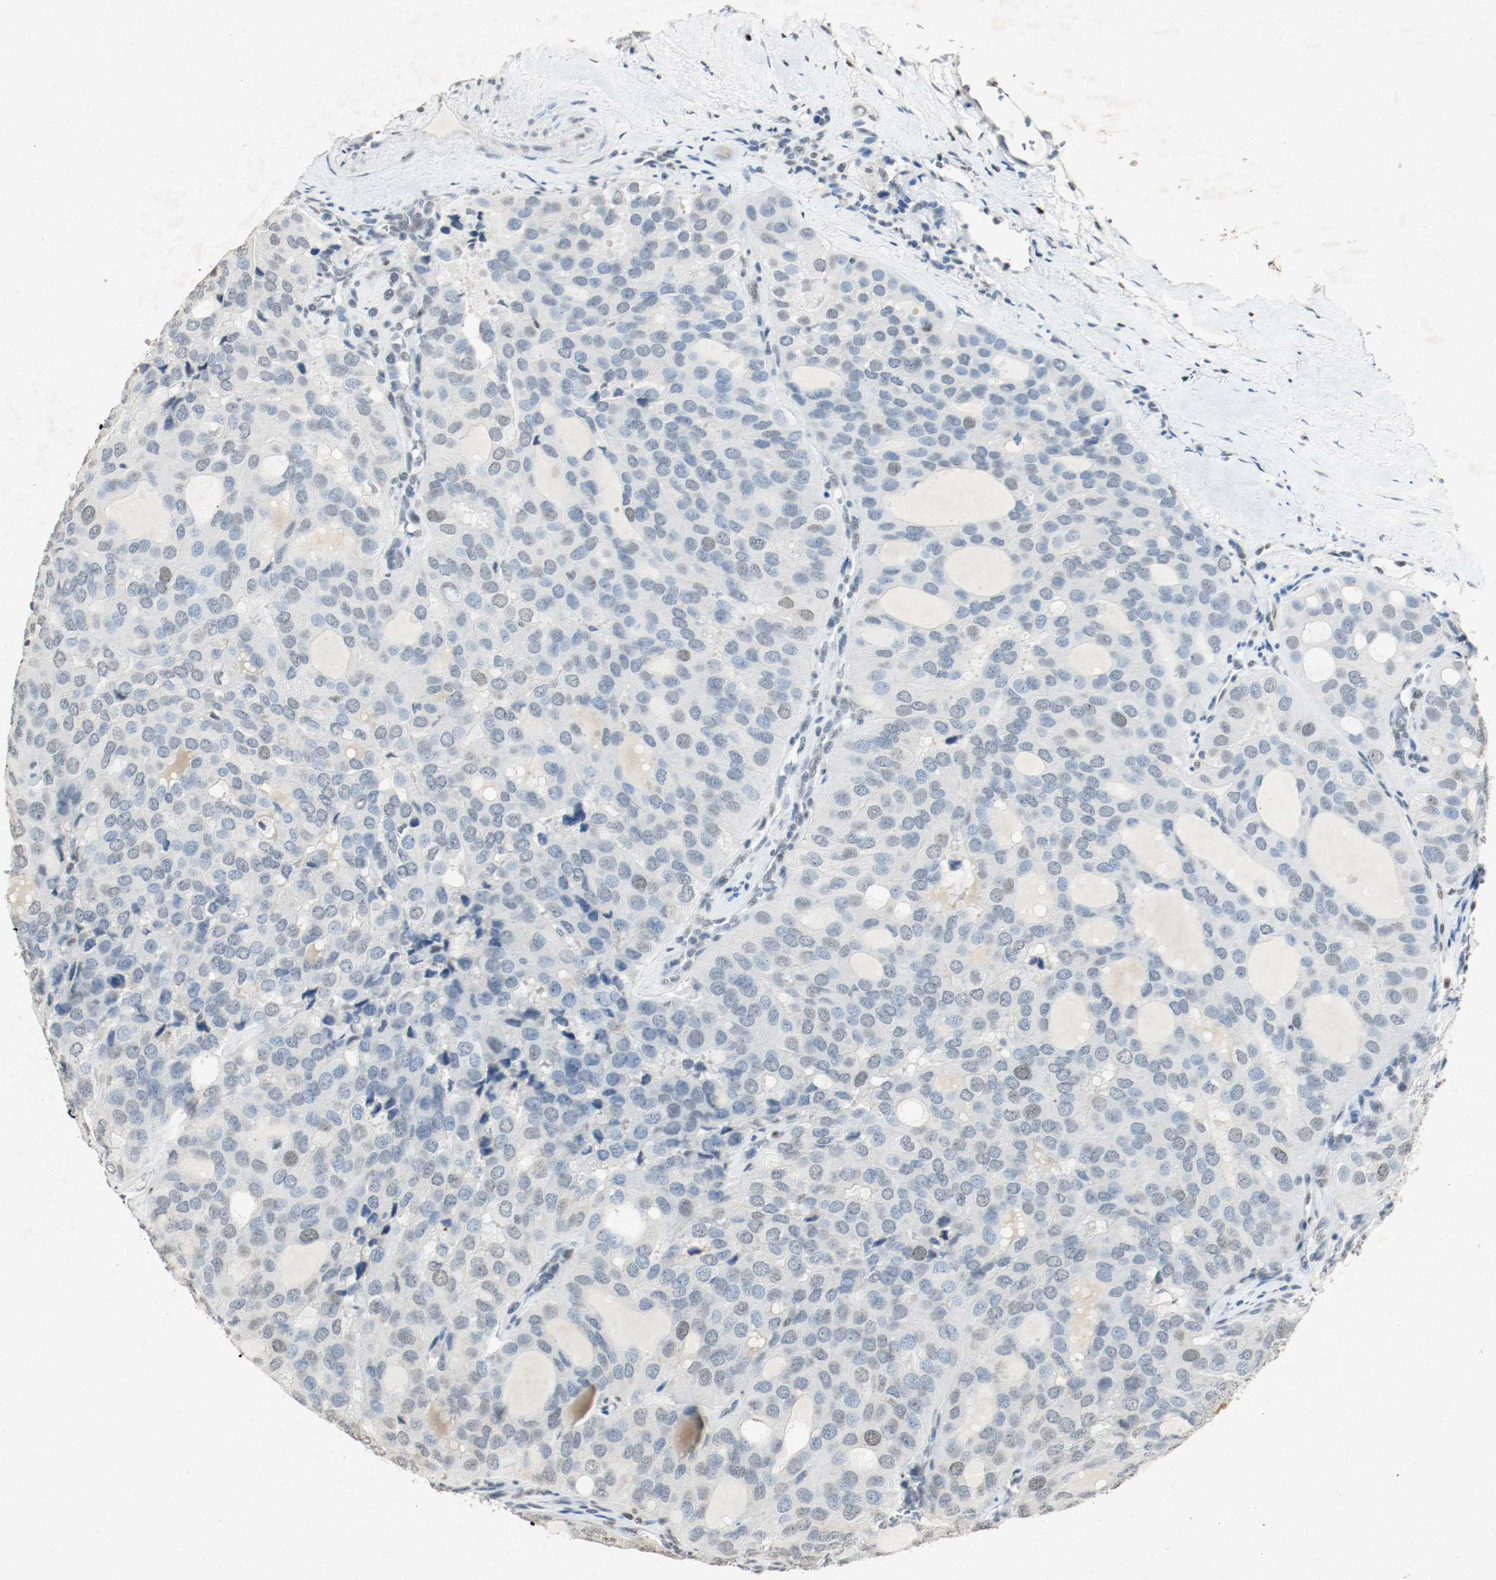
{"staining": {"intensity": "weak", "quantity": "<25%", "location": "nuclear"}, "tissue": "thyroid cancer", "cell_type": "Tumor cells", "image_type": "cancer", "snomed": [{"axis": "morphology", "description": "Follicular adenoma carcinoma, NOS"}, {"axis": "topography", "description": "Thyroid gland"}], "caption": "There is no significant expression in tumor cells of thyroid cancer.", "gene": "DNMT1", "patient": {"sex": "male", "age": 75}}